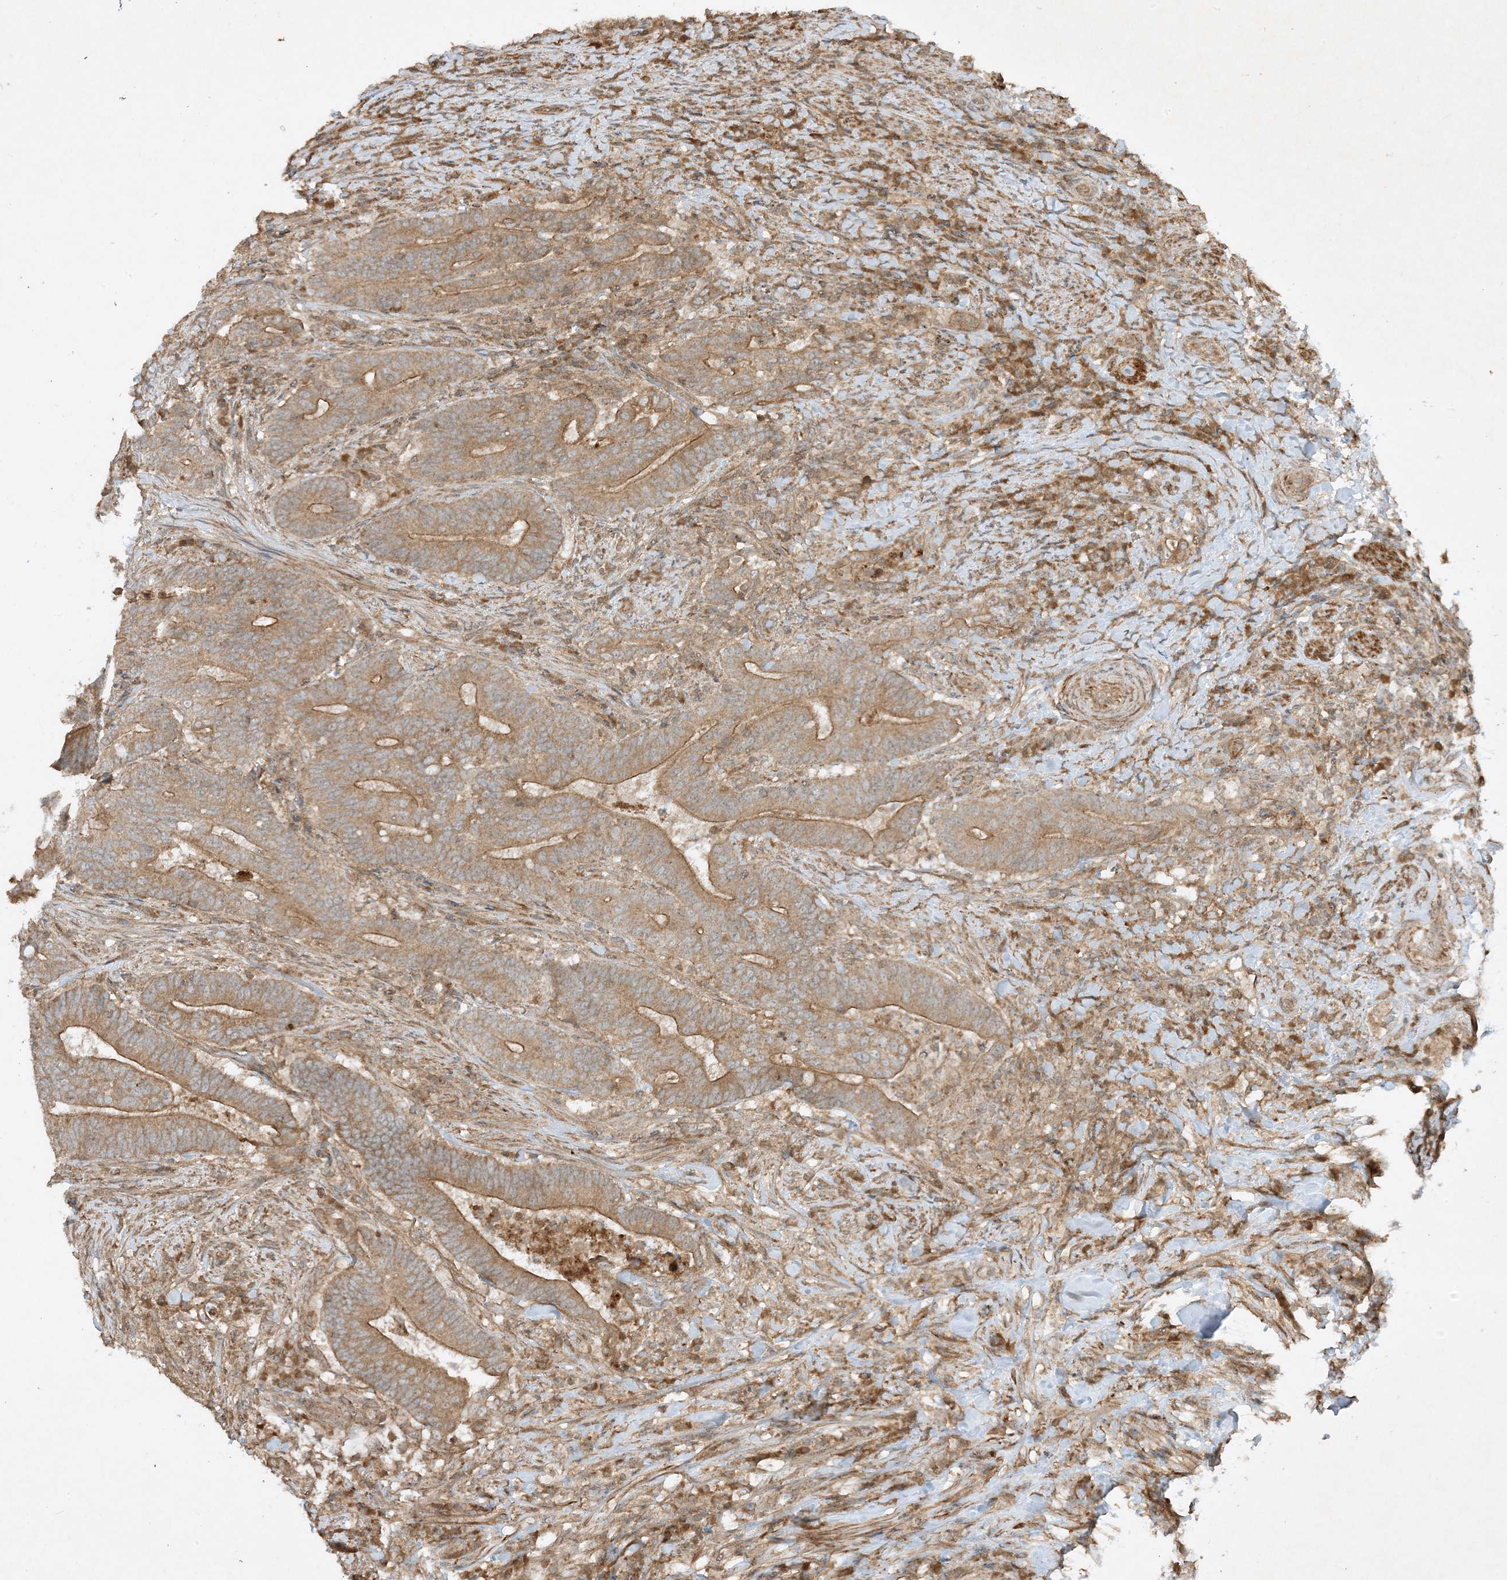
{"staining": {"intensity": "moderate", "quantity": ">75%", "location": "cytoplasmic/membranous"}, "tissue": "colorectal cancer", "cell_type": "Tumor cells", "image_type": "cancer", "snomed": [{"axis": "morphology", "description": "Adenocarcinoma, NOS"}, {"axis": "topography", "description": "Colon"}], "caption": "DAB (3,3'-diaminobenzidine) immunohistochemical staining of human adenocarcinoma (colorectal) exhibits moderate cytoplasmic/membranous protein positivity in about >75% of tumor cells.", "gene": "XRN1", "patient": {"sex": "female", "age": 66}}